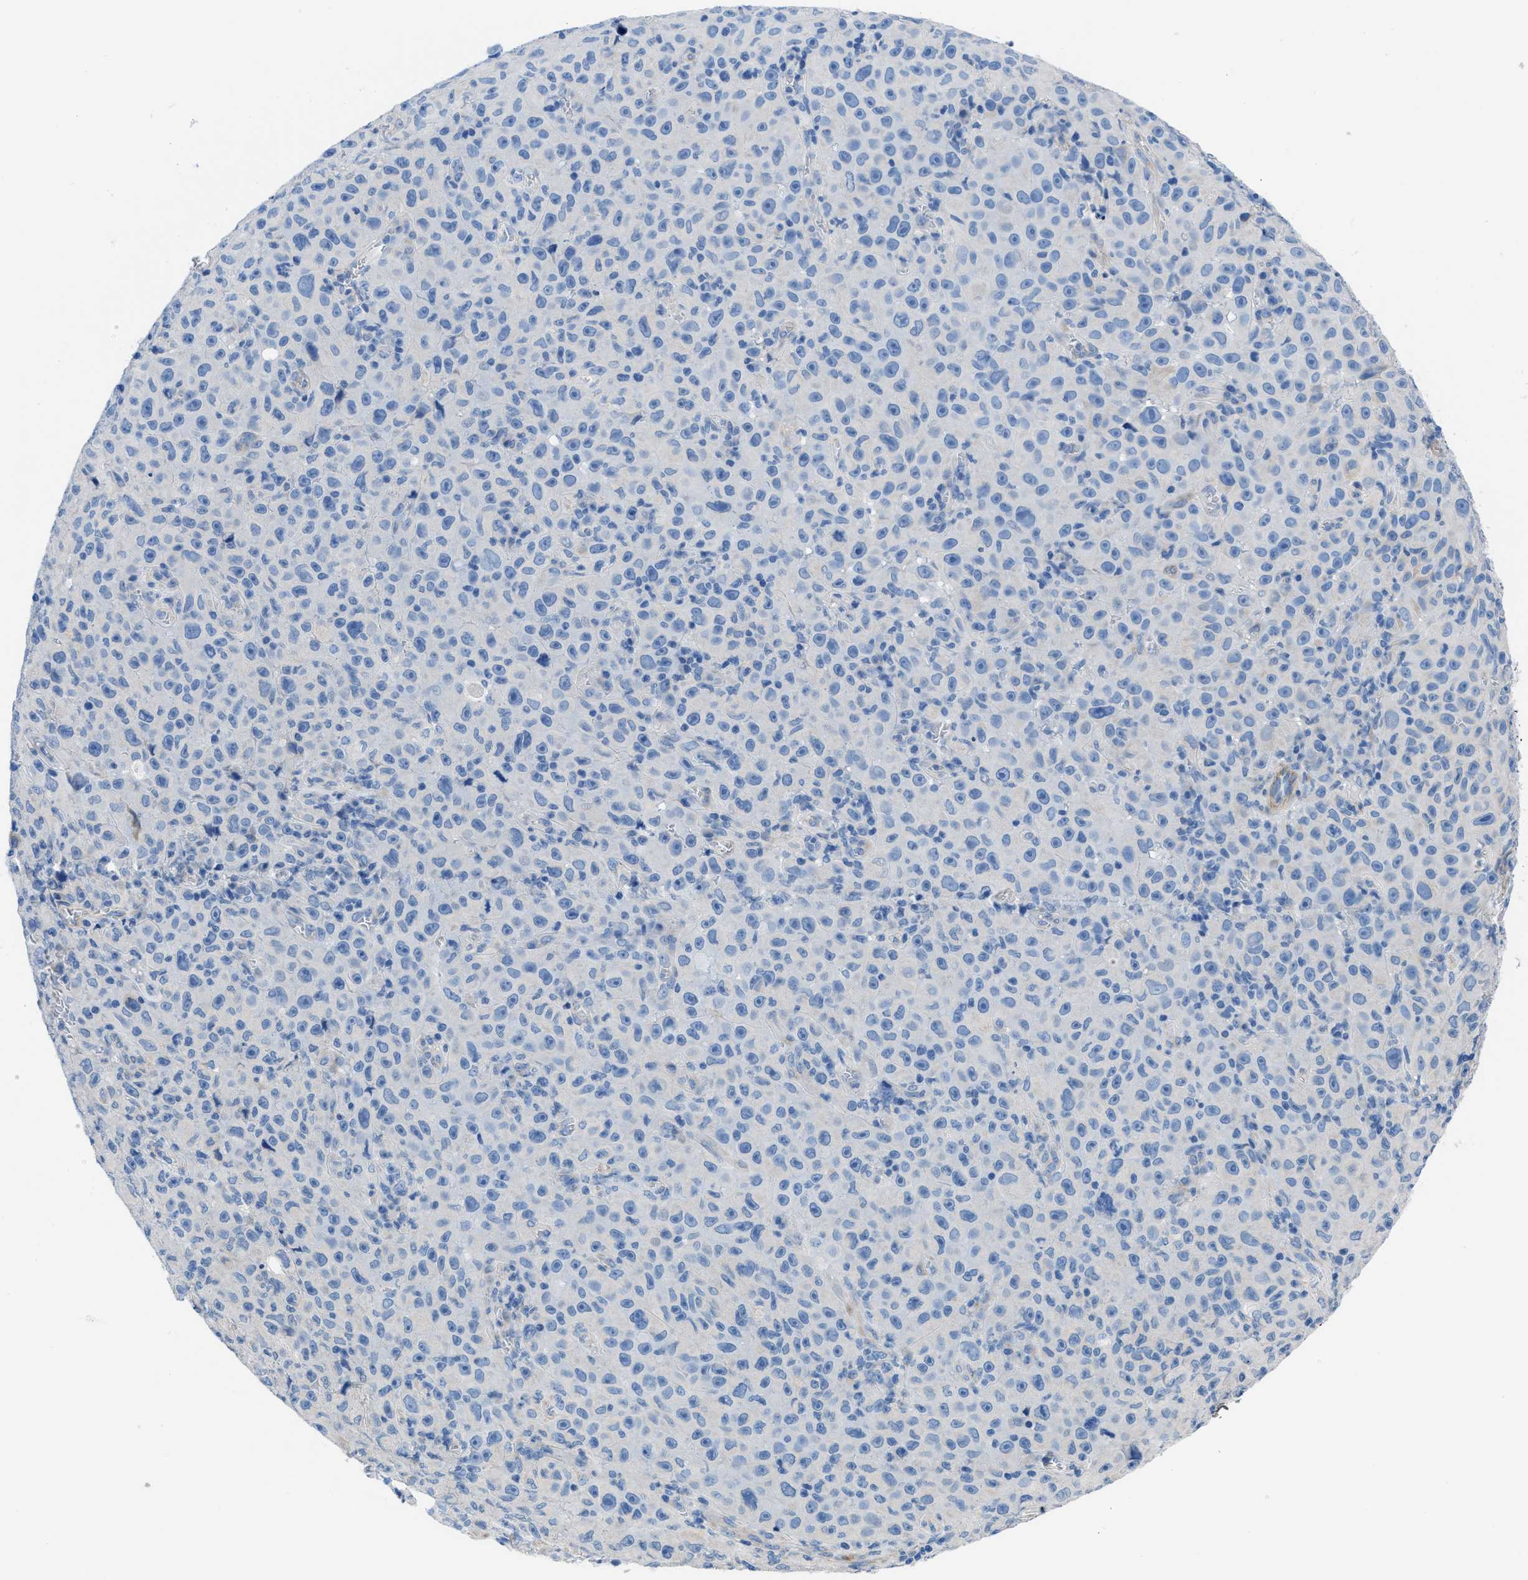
{"staining": {"intensity": "negative", "quantity": "none", "location": "none"}, "tissue": "melanoma", "cell_type": "Tumor cells", "image_type": "cancer", "snomed": [{"axis": "morphology", "description": "Malignant melanoma, NOS"}, {"axis": "topography", "description": "Skin"}], "caption": "Immunohistochemistry micrograph of neoplastic tissue: human melanoma stained with DAB displays no significant protein staining in tumor cells. Brightfield microscopy of immunohistochemistry (IHC) stained with DAB (3,3'-diaminobenzidine) (brown) and hematoxylin (blue), captured at high magnification.", "gene": "ITPR1", "patient": {"sex": "female", "age": 82}}